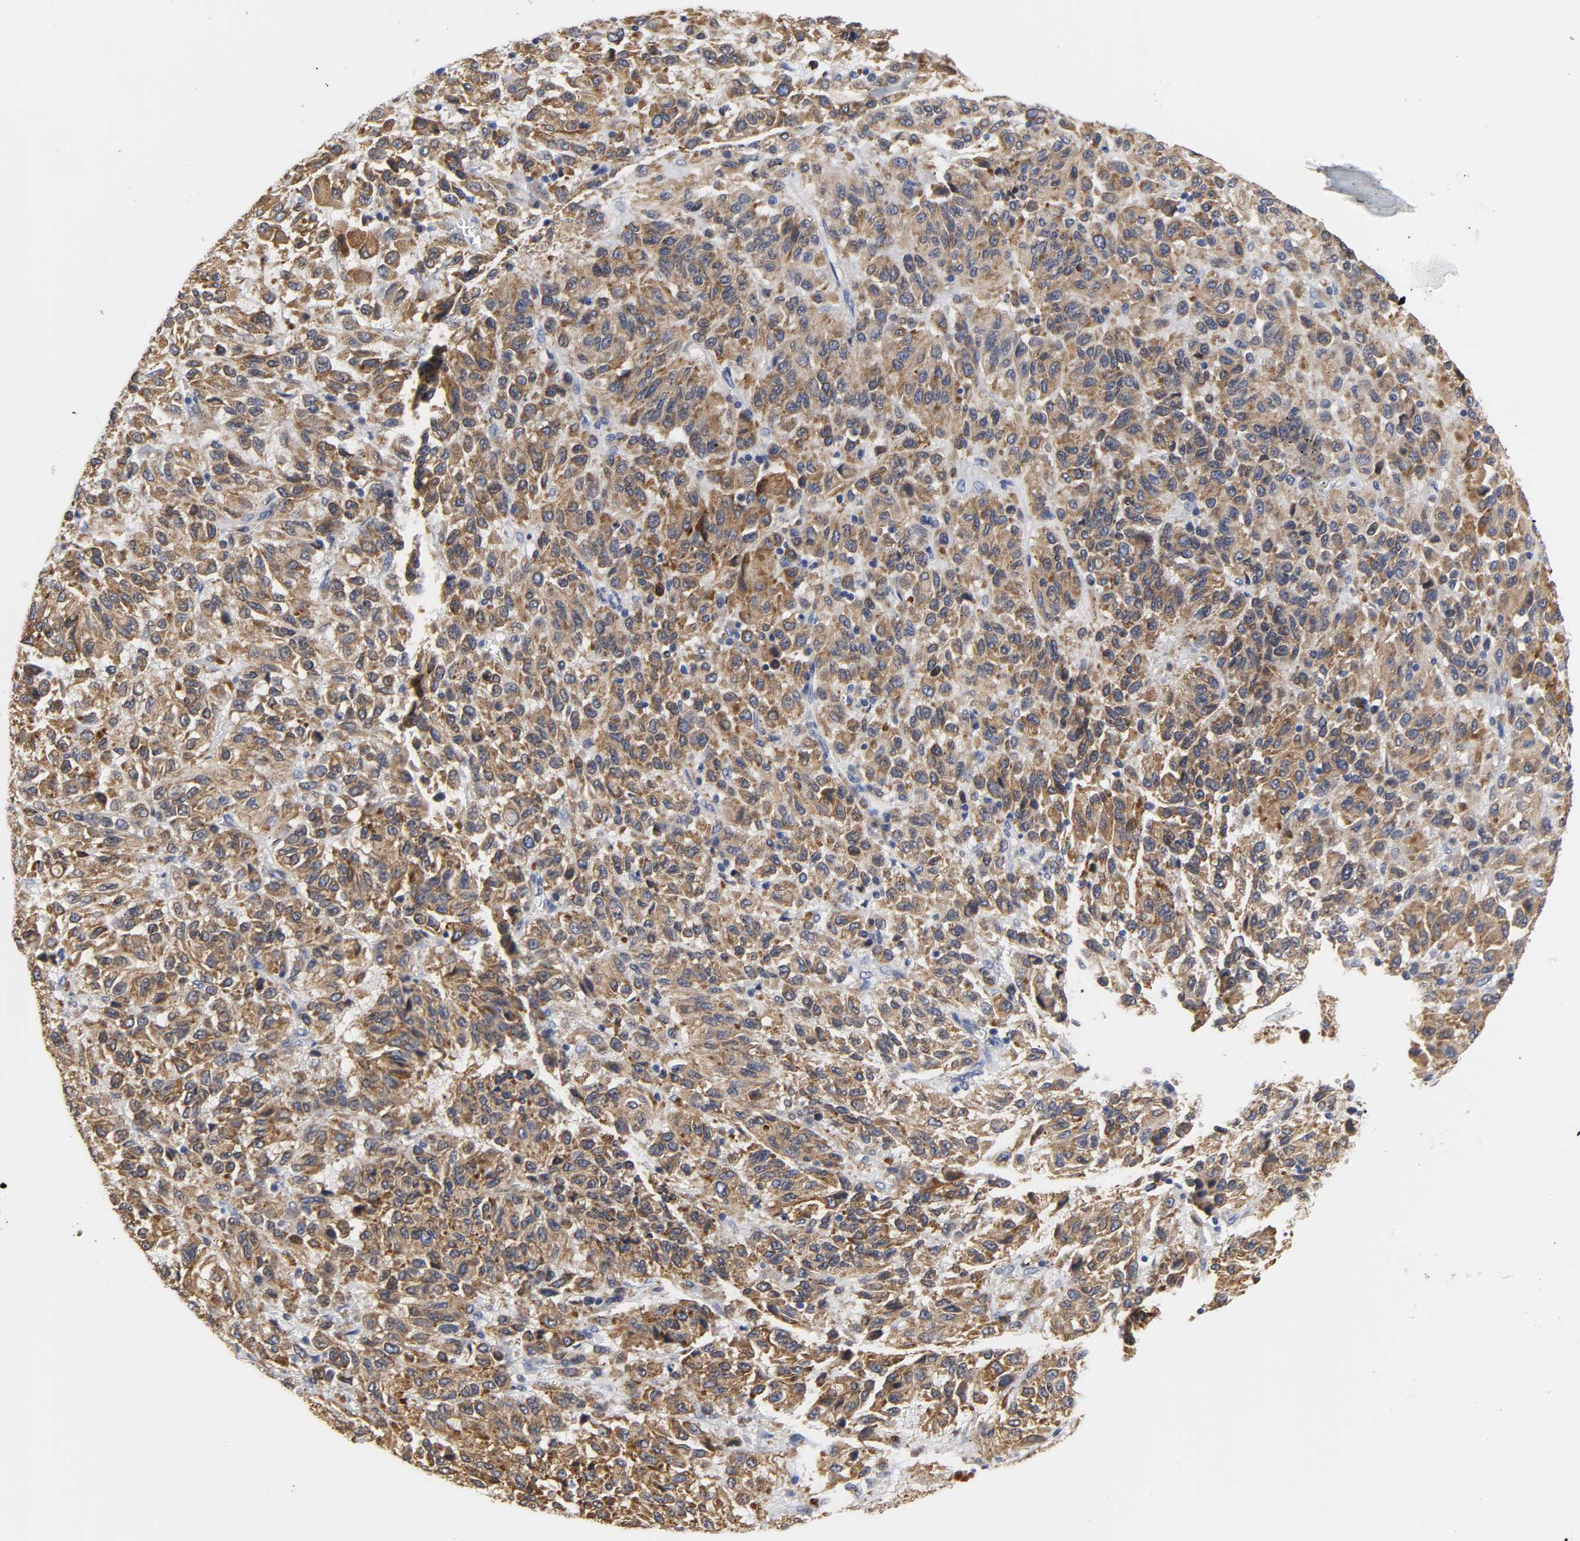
{"staining": {"intensity": "moderate", "quantity": ">75%", "location": "cytoplasmic/membranous"}, "tissue": "melanoma", "cell_type": "Tumor cells", "image_type": "cancer", "snomed": [{"axis": "morphology", "description": "Malignant melanoma, Metastatic site"}, {"axis": "topography", "description": "Lung"}], "caption": "Malignant melanoma (metastatic site) tissue displays moderate cytoplasmic/membranous staining in approximately >75% of tumor cells, visualized by immunohistochemistry. (DAB (3,3'-diaminobenzidine) IHC with brightfield microscopy, high magnification).", "gene": "HCK", "patient": {"sex": "male", "age": 64}}